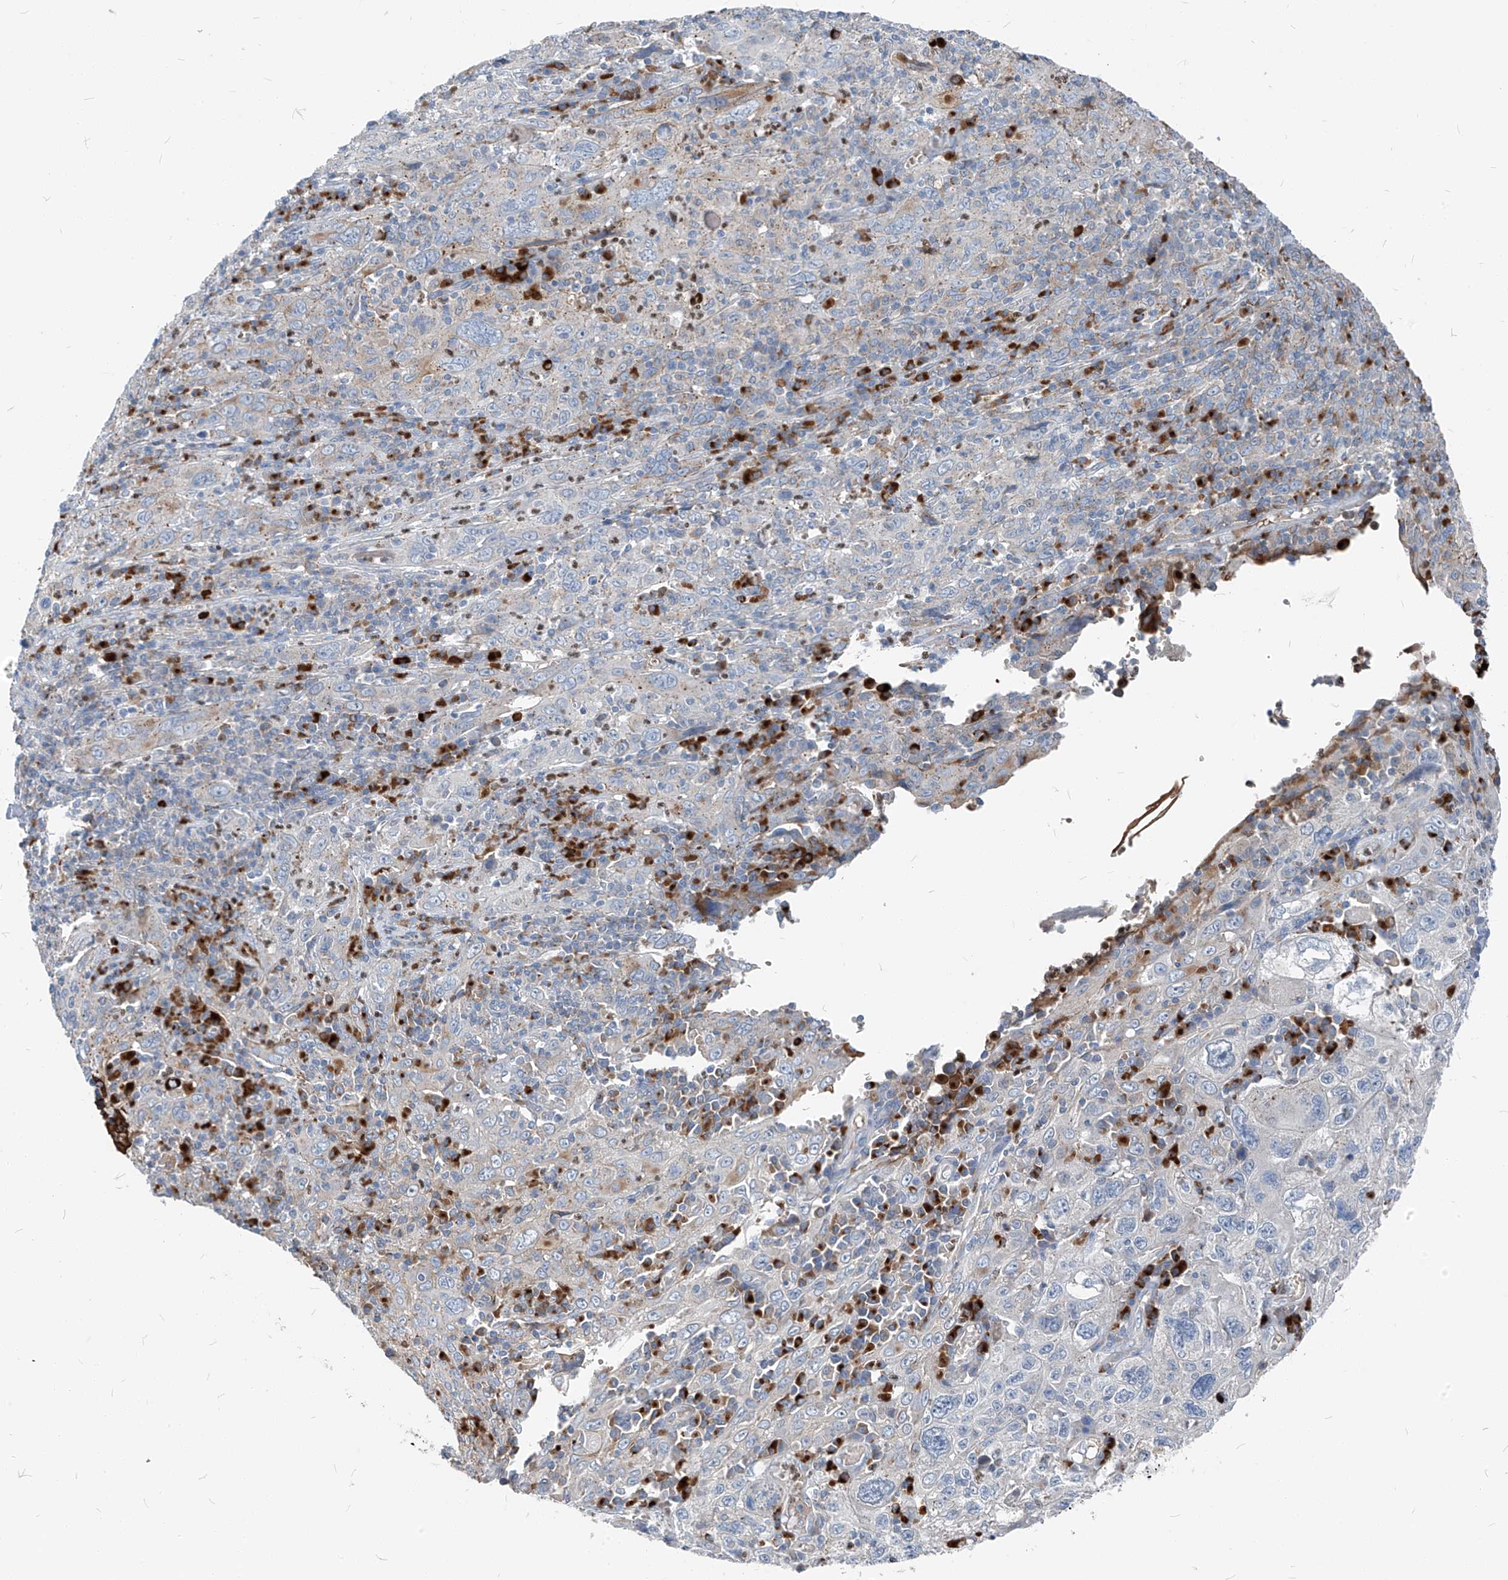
{"staining": {"intensity": "weak", "quantity": "<25%", "location": "cytoplasmic/membranous"}, "tissue": "cervical cancer", "cell_type": "Tumor cells", "image_type": "cancer", "snomed": [{"axis": "morphology", "description": "Squamous cell carcinoma, NOS"}, {"axis": "topography", "description": "Cervix"}], "caption": "Tumor cells are negative for protein expression in human cervical cancer.", "gene": "CHMP2B", "patient": {"sex": "female", "age": 46}}